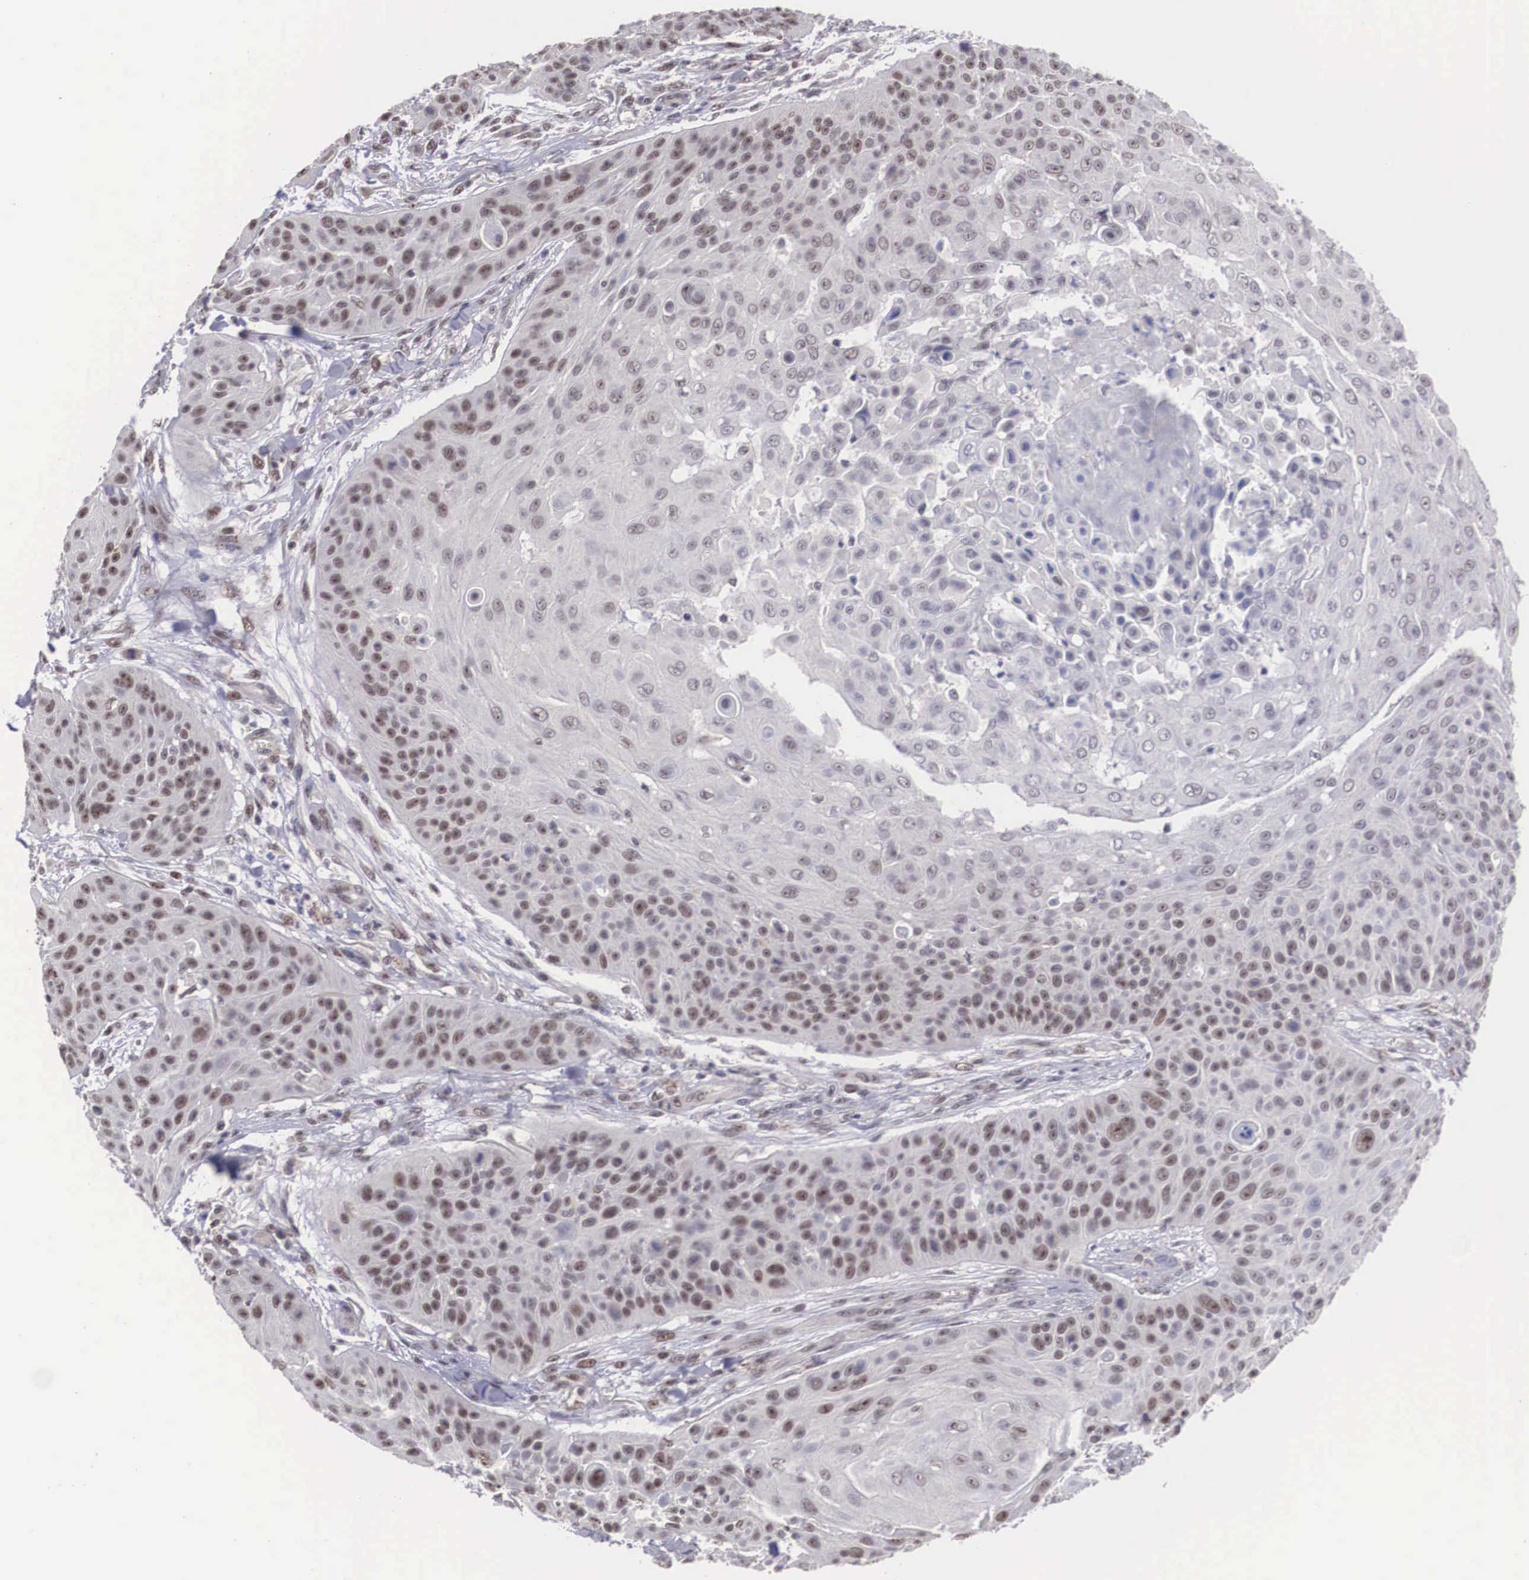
{"staining": {"intensity": "weak", "quantity": "25%-75%", "location": "nuclear"}, "tissue": "skin cancer", "cell_type": "Tumor cells", "image_type": "cancer", "snomed": [{"axis": "morphology", "description": "Squamous cell carcinoma, NOS"}, {"axis": "topography", "description": "Skin"}], "caption": "Weak nuclear protein expression is seen in approximately 25%-75% of tumor cells in skin cancer.", "gene": "ZNF275", "patient": {"sex": "male", "age": 82}}